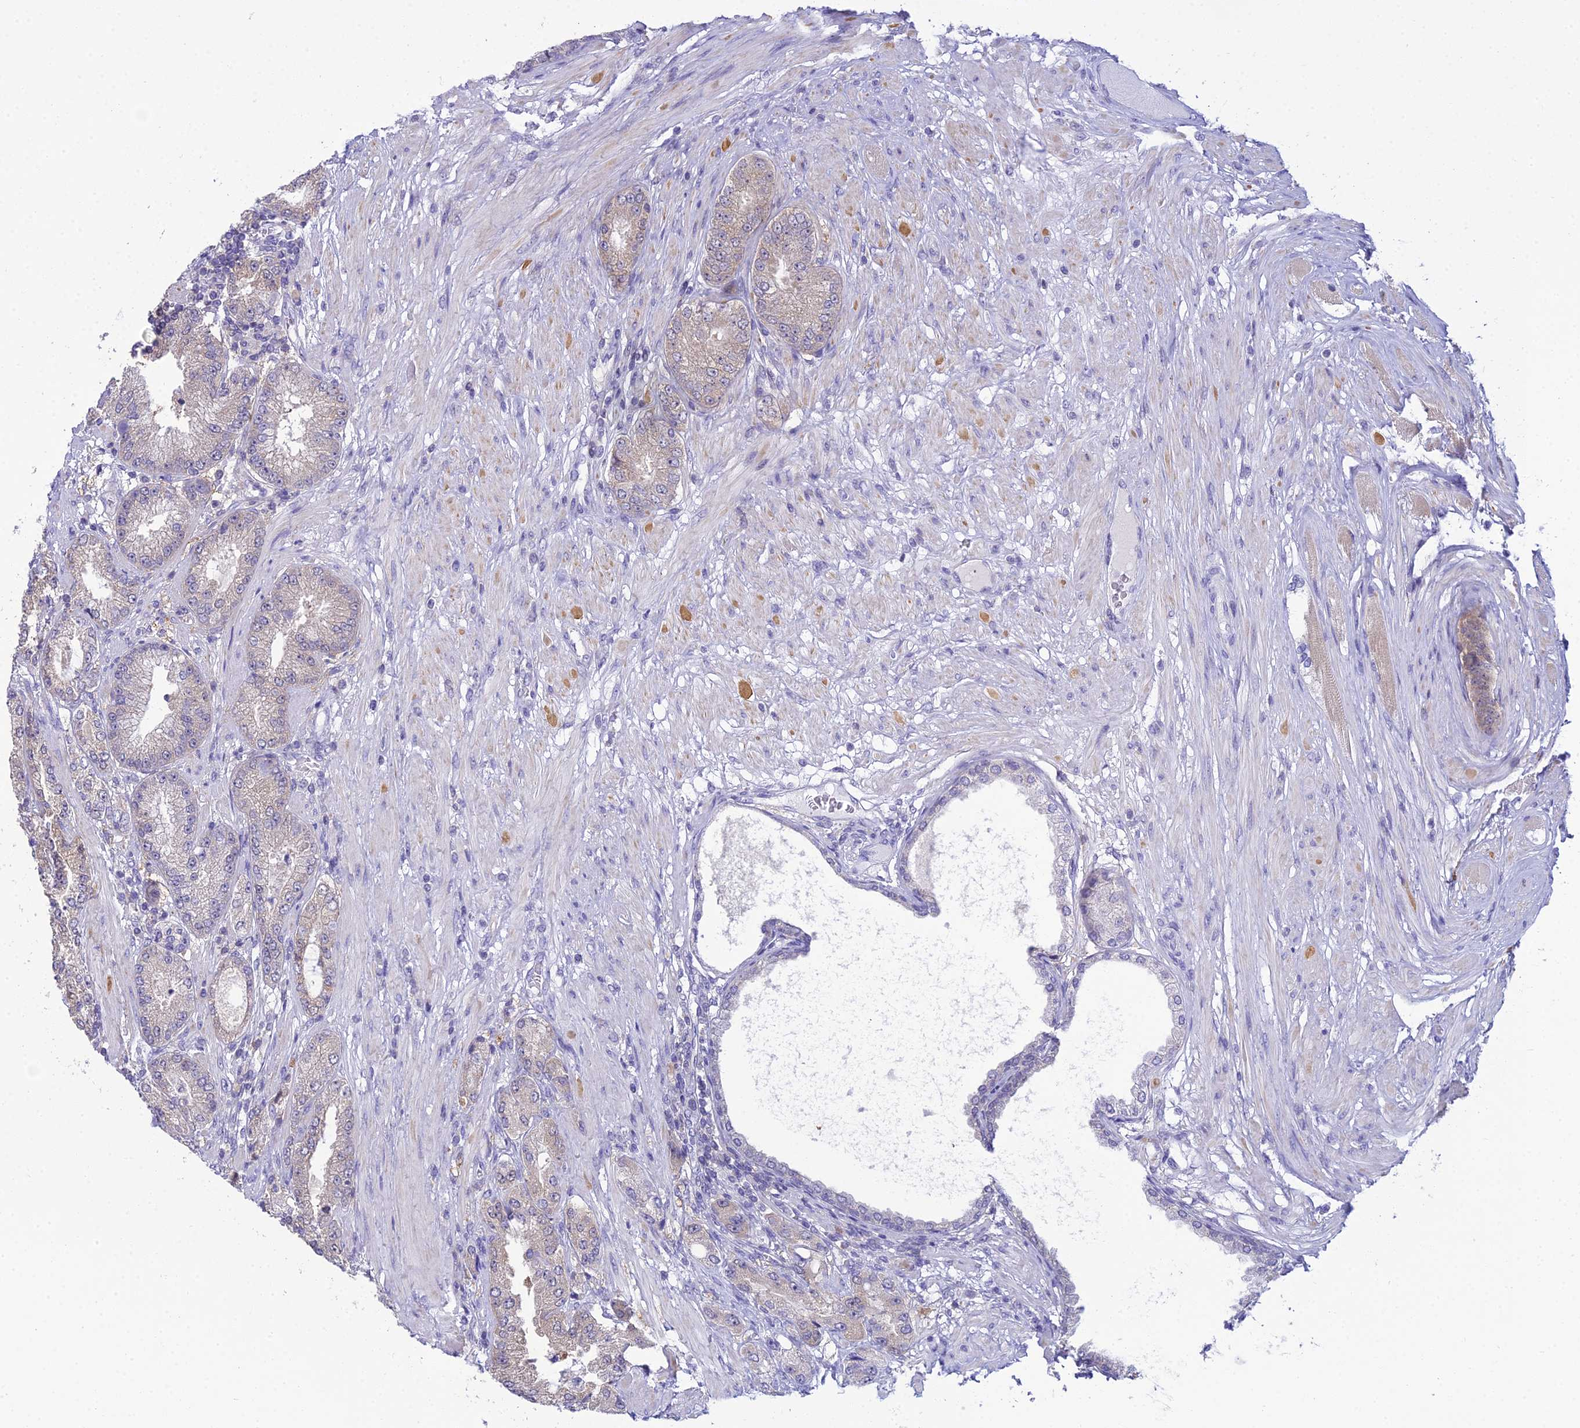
{"staining": {"intensity": "weak", "quantity": "25%-75%", "location": "cytoplasmic/membranous"}, "tissue": "prostate cancer", "cell_type": "Tumor cells", "image_type": "cancer", "snomed": [{"axis": "morphology", "description": "Adenocarcinoma, High grade"}, {"axis": "topography", "description": "Prostate"}], "caption": "Tumor cells reveal low levels of weak cytoplasmic/membranous positivity in about 25%-75% of cells in human prostate cancer. (DAB IHC with brightfield microscopy, high magnification).", "gene": "ZMIZ1", "patient": {"sex": "male", "age": 71}}